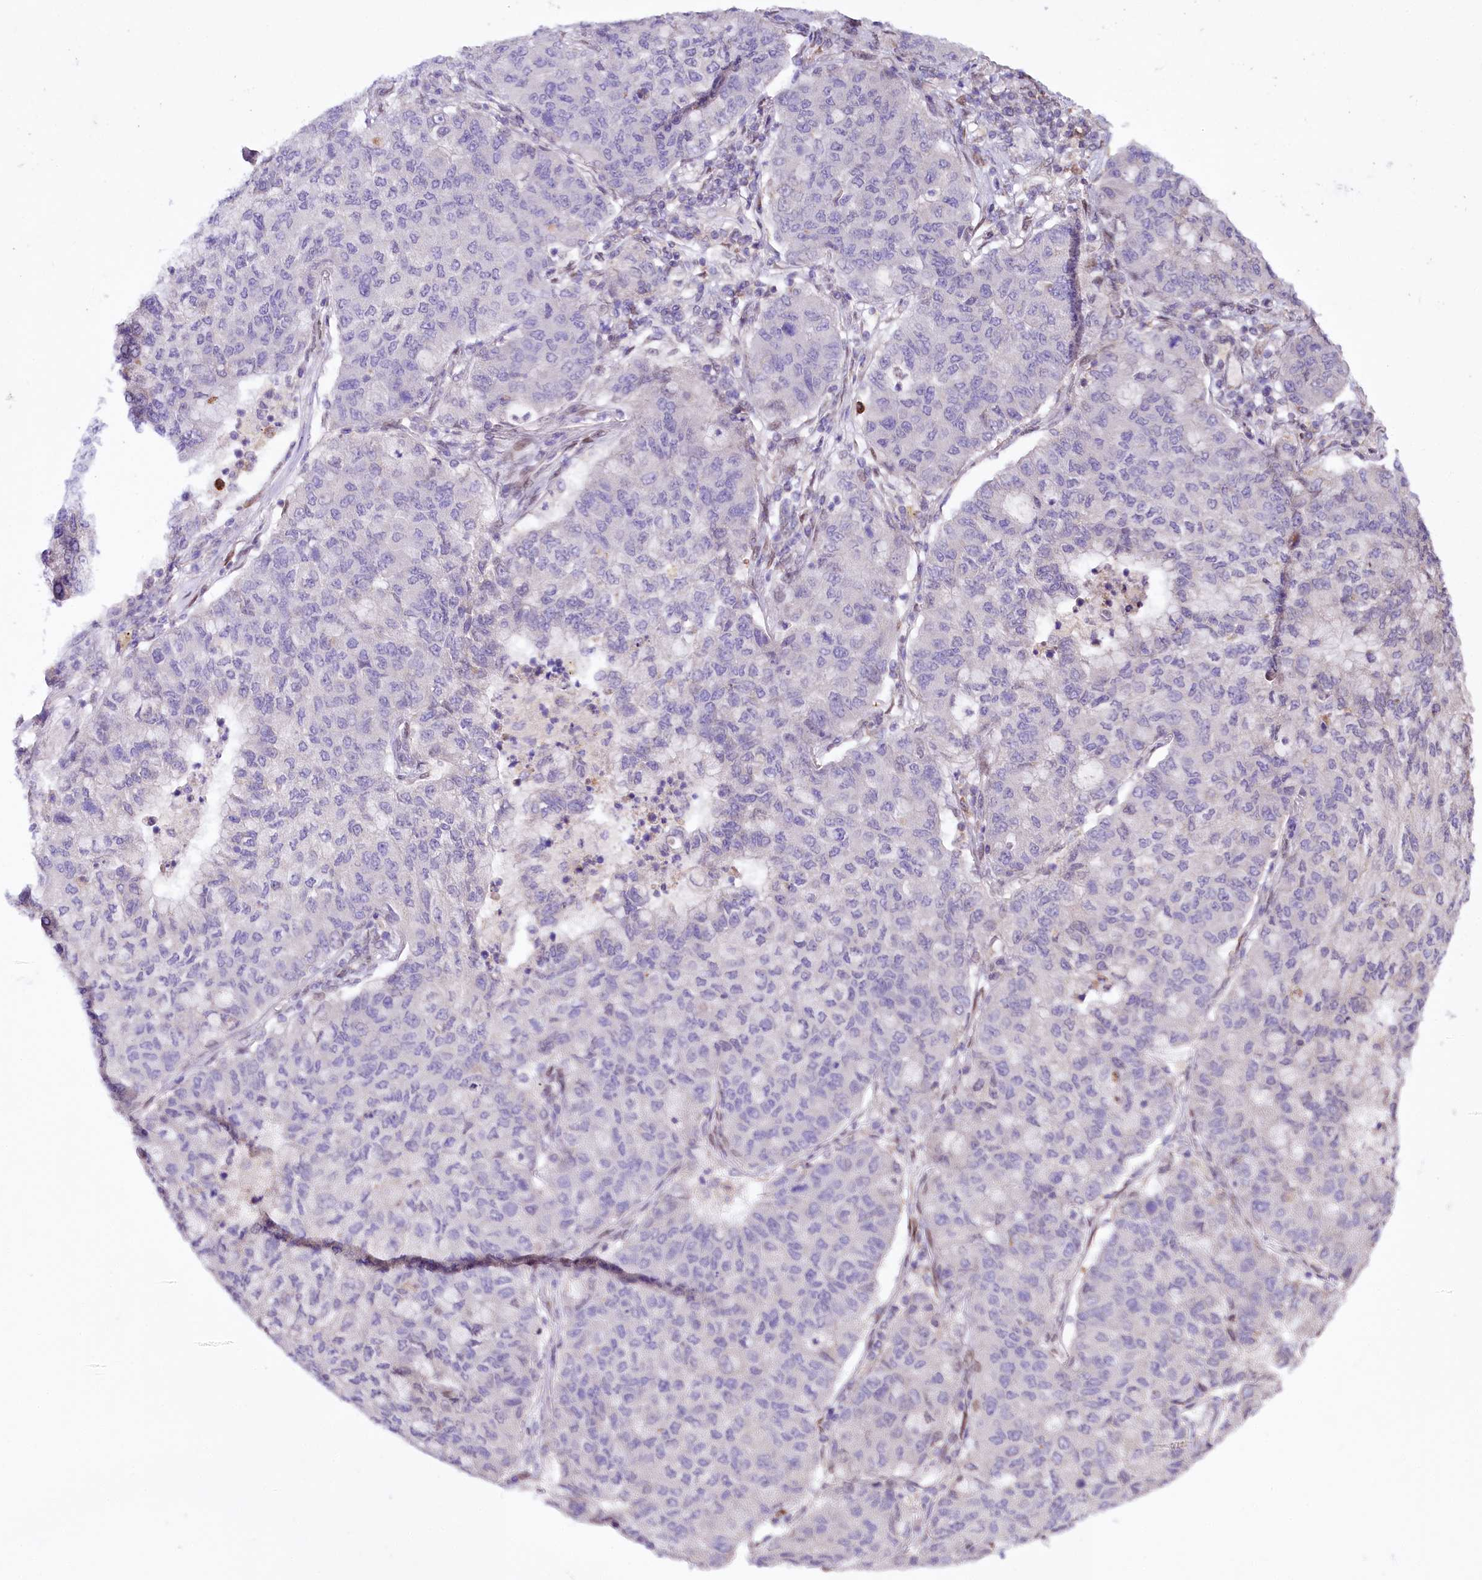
{"staining": {"intensity": "negative", "quantity": "none", "location": "none"}, "tissue": "lung cancer", "cell_type": "Tumor cells", "image_type": "cancer", "snomed": [{"axis": "morphology", "description": "Squamous cell carcinoma, NOS"}, {"axis": "topography", "description": "Lung"}], "caption": "Immunohistochemical staining of squamous cell carcinoma (lung) reveals no significant expression in tumor cells.", "gene": "ZNF226", "patient": {"sex": "male", "age": 74}}